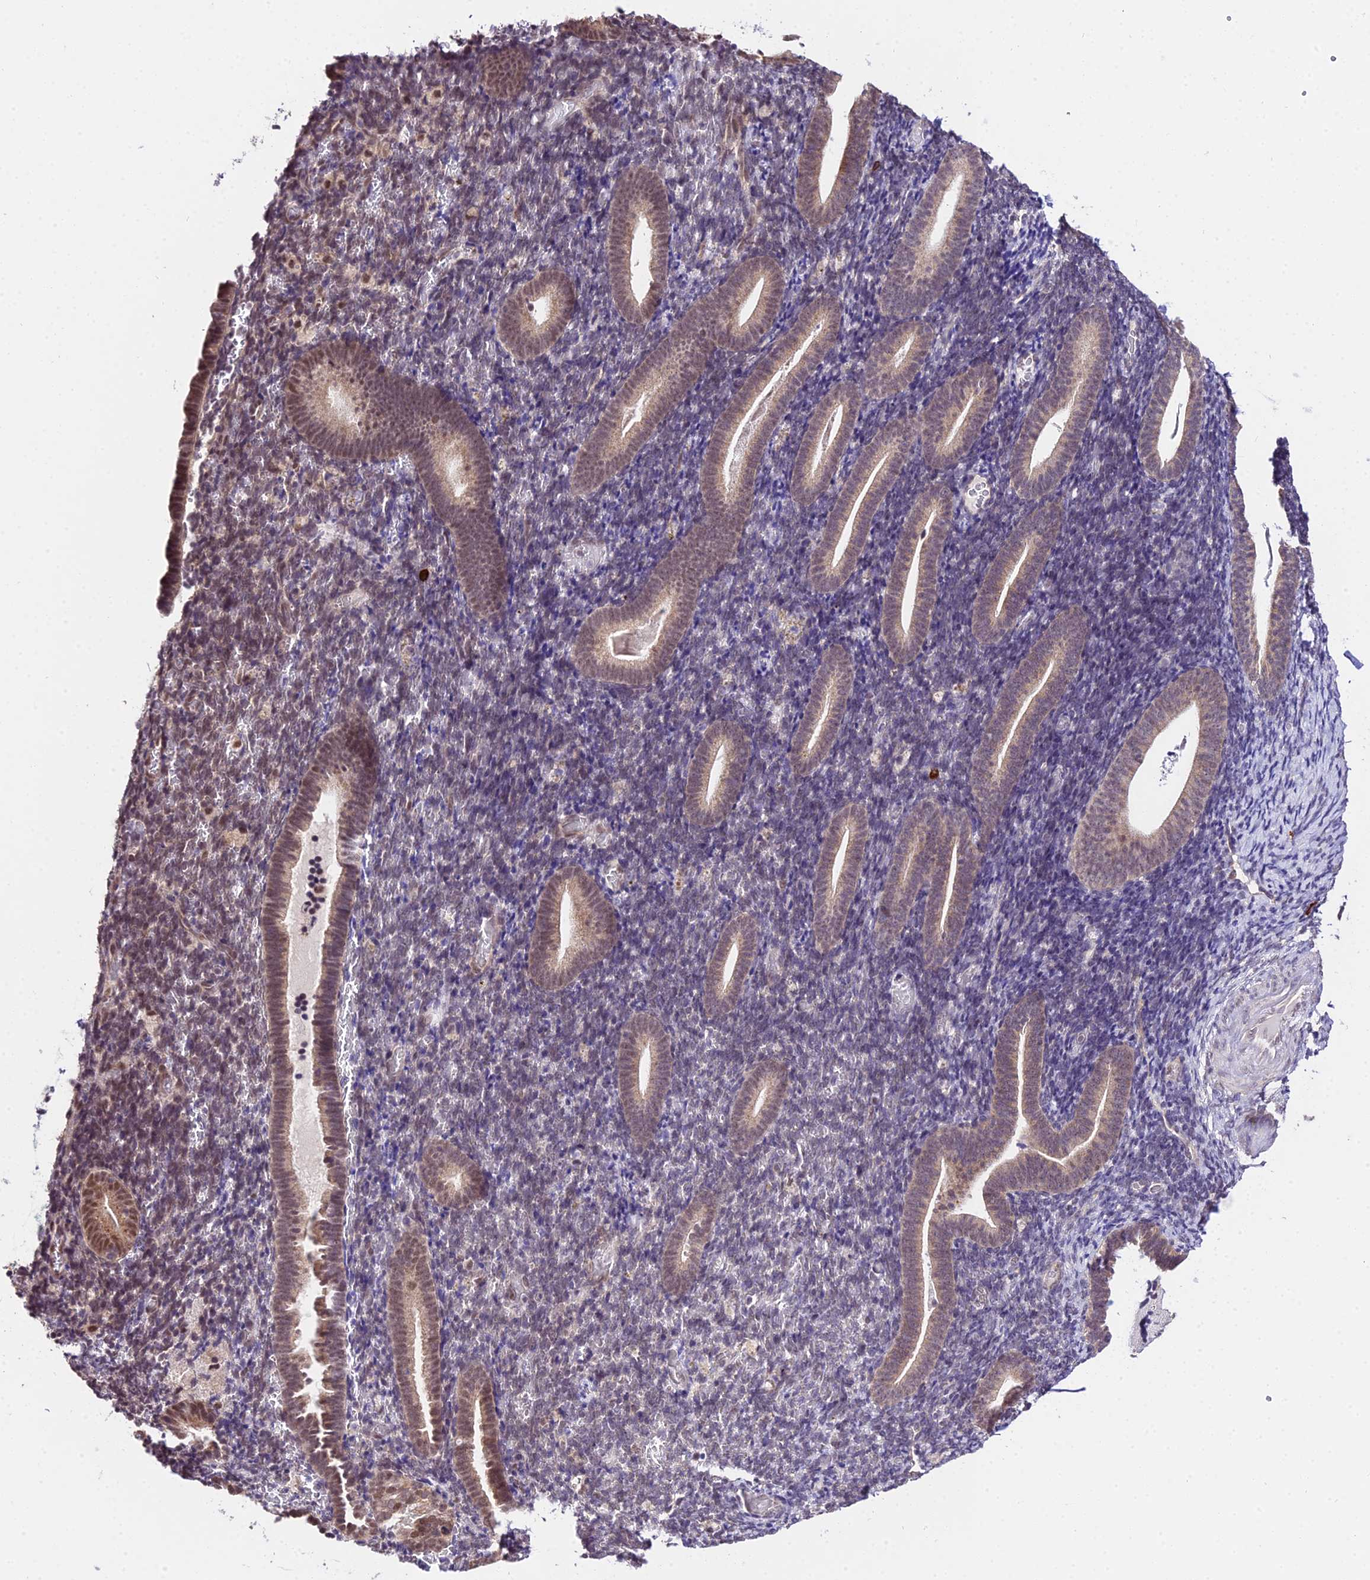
{"staining": {"intensity": "moderate", "quantity": "<25%", "location": "nuclear"}, "tissue": "endometrium", "cell_type": "Cells in endometrial stroma", "image_type": "normal", "snomed": [{"axis": "morphology", "description": "Normal tissue, NOS"}, {"axis": "topography", "description": "Endometrium"}], "caption": "The immunohistochemical stain highlights moderate nuclear positivity in cells in endometrial stroma of benign endometrium. (DAB (3,3'-diaminobenzidine) IHC with brightfield microscopy, high magnification).", "gene": "POLR2I", "patient": {"sex": "female", "age": 51}}